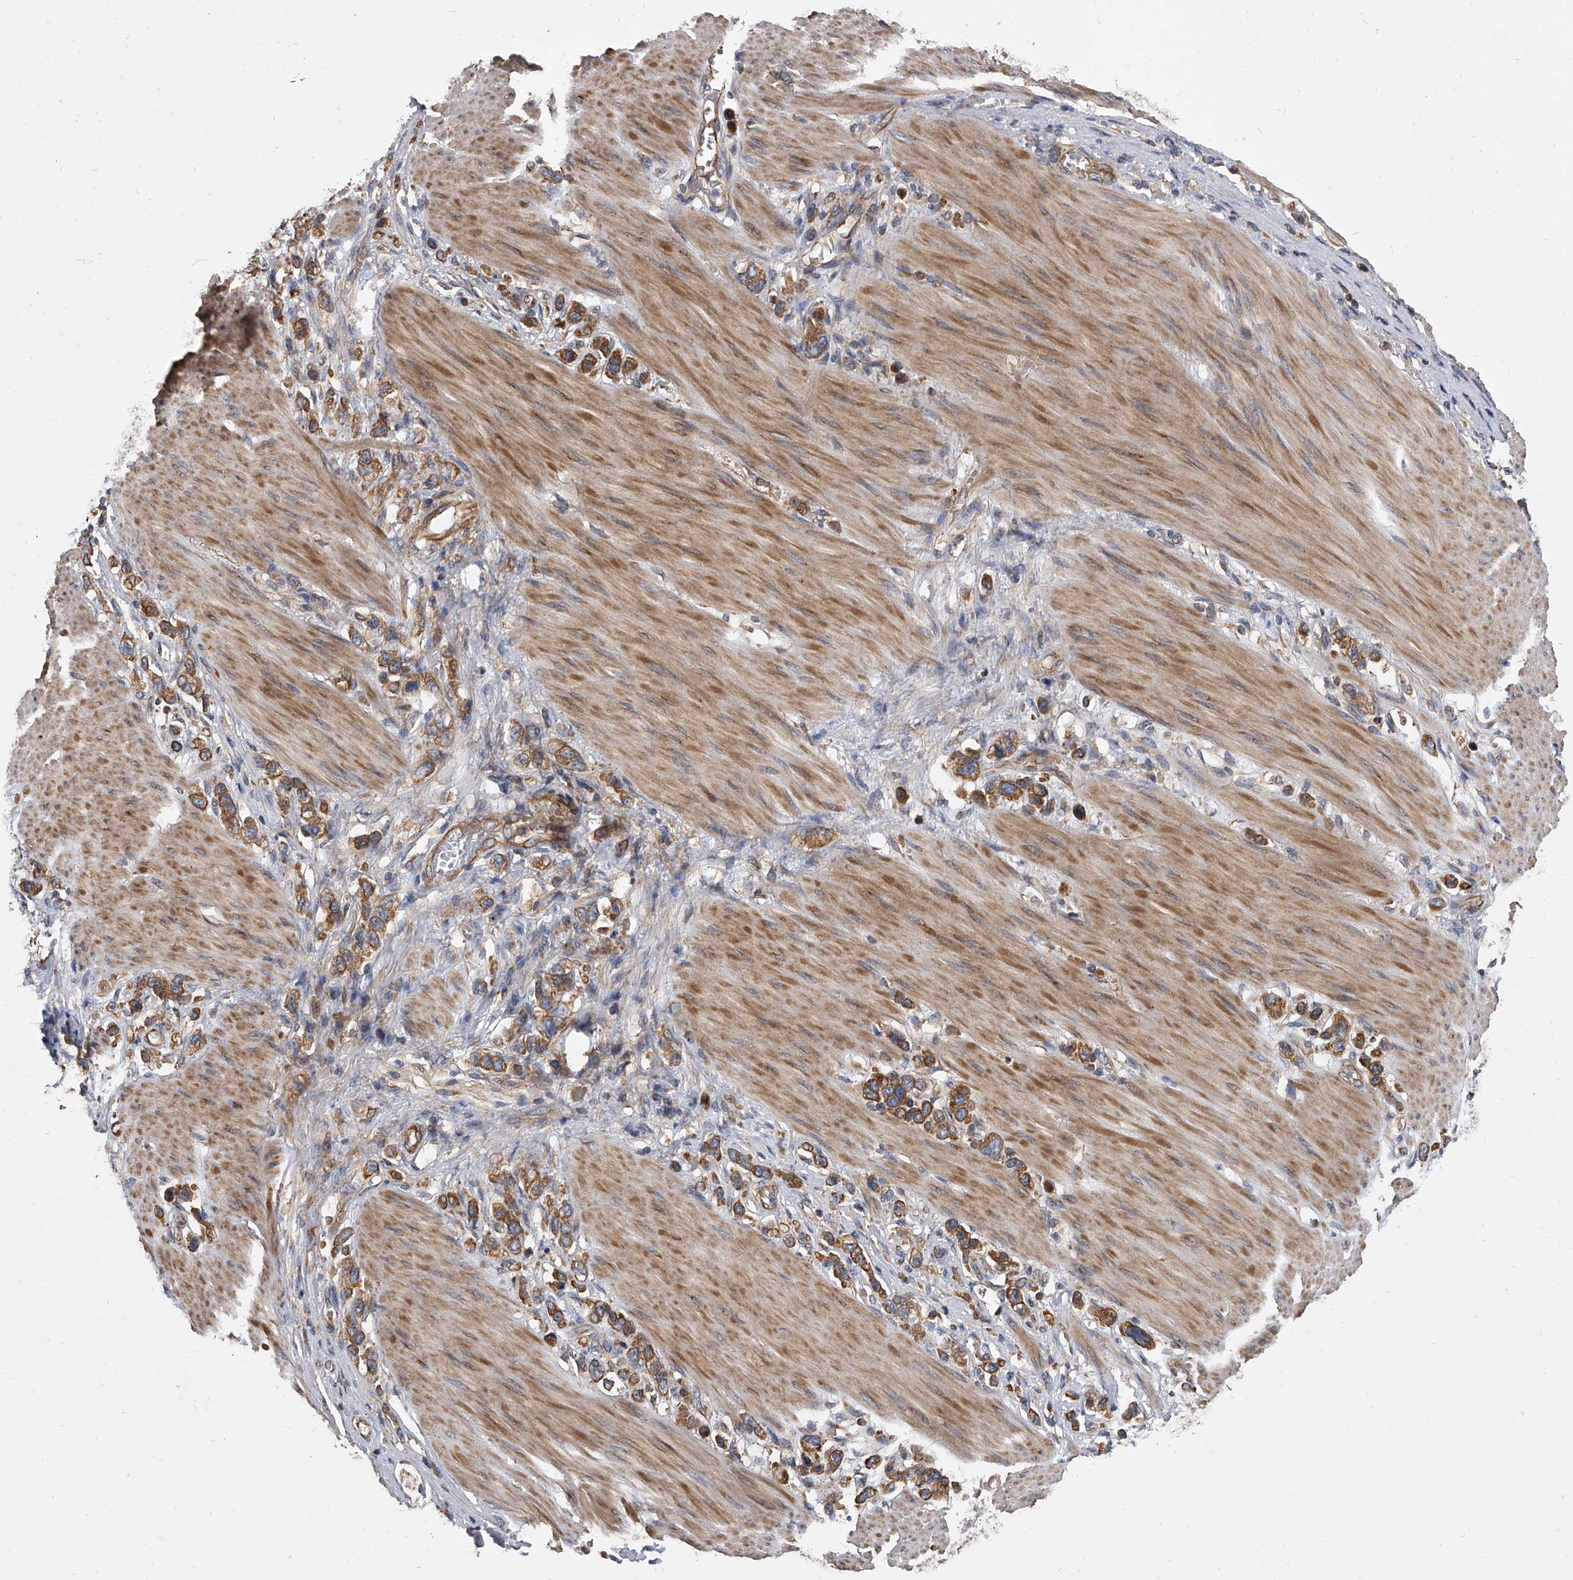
{"staining": {"intensity": "moderate", "quantity": ">75%", "location": "cytoplasmic/membranous"}, "tissue": "stomach cancer", "cell_type": "Tumor cells", "image_type": "cancer", "snomed": [{"axis": "morphology", "description": "Adenocarcinoma, NOS"}, {"axis": "topography", "description": "Stomach"}], "caption": "High-magnification brightfield microscopy of adenocarcinoma (stomach) stained with DAB (3,3'-diaminobenzidine) (brown) and counterstained with hematoxylin (blue). tumor cells exhibit moderate cytoplasmic/membranous expression is appreciated in approximately>75% of cells. (DAB (3,3'-diaminobenzidine) = brown stain, brightfield microscopy at high magnification).", "gene": "EXOC4", "patient": {"sex": "female", "age": 65}}